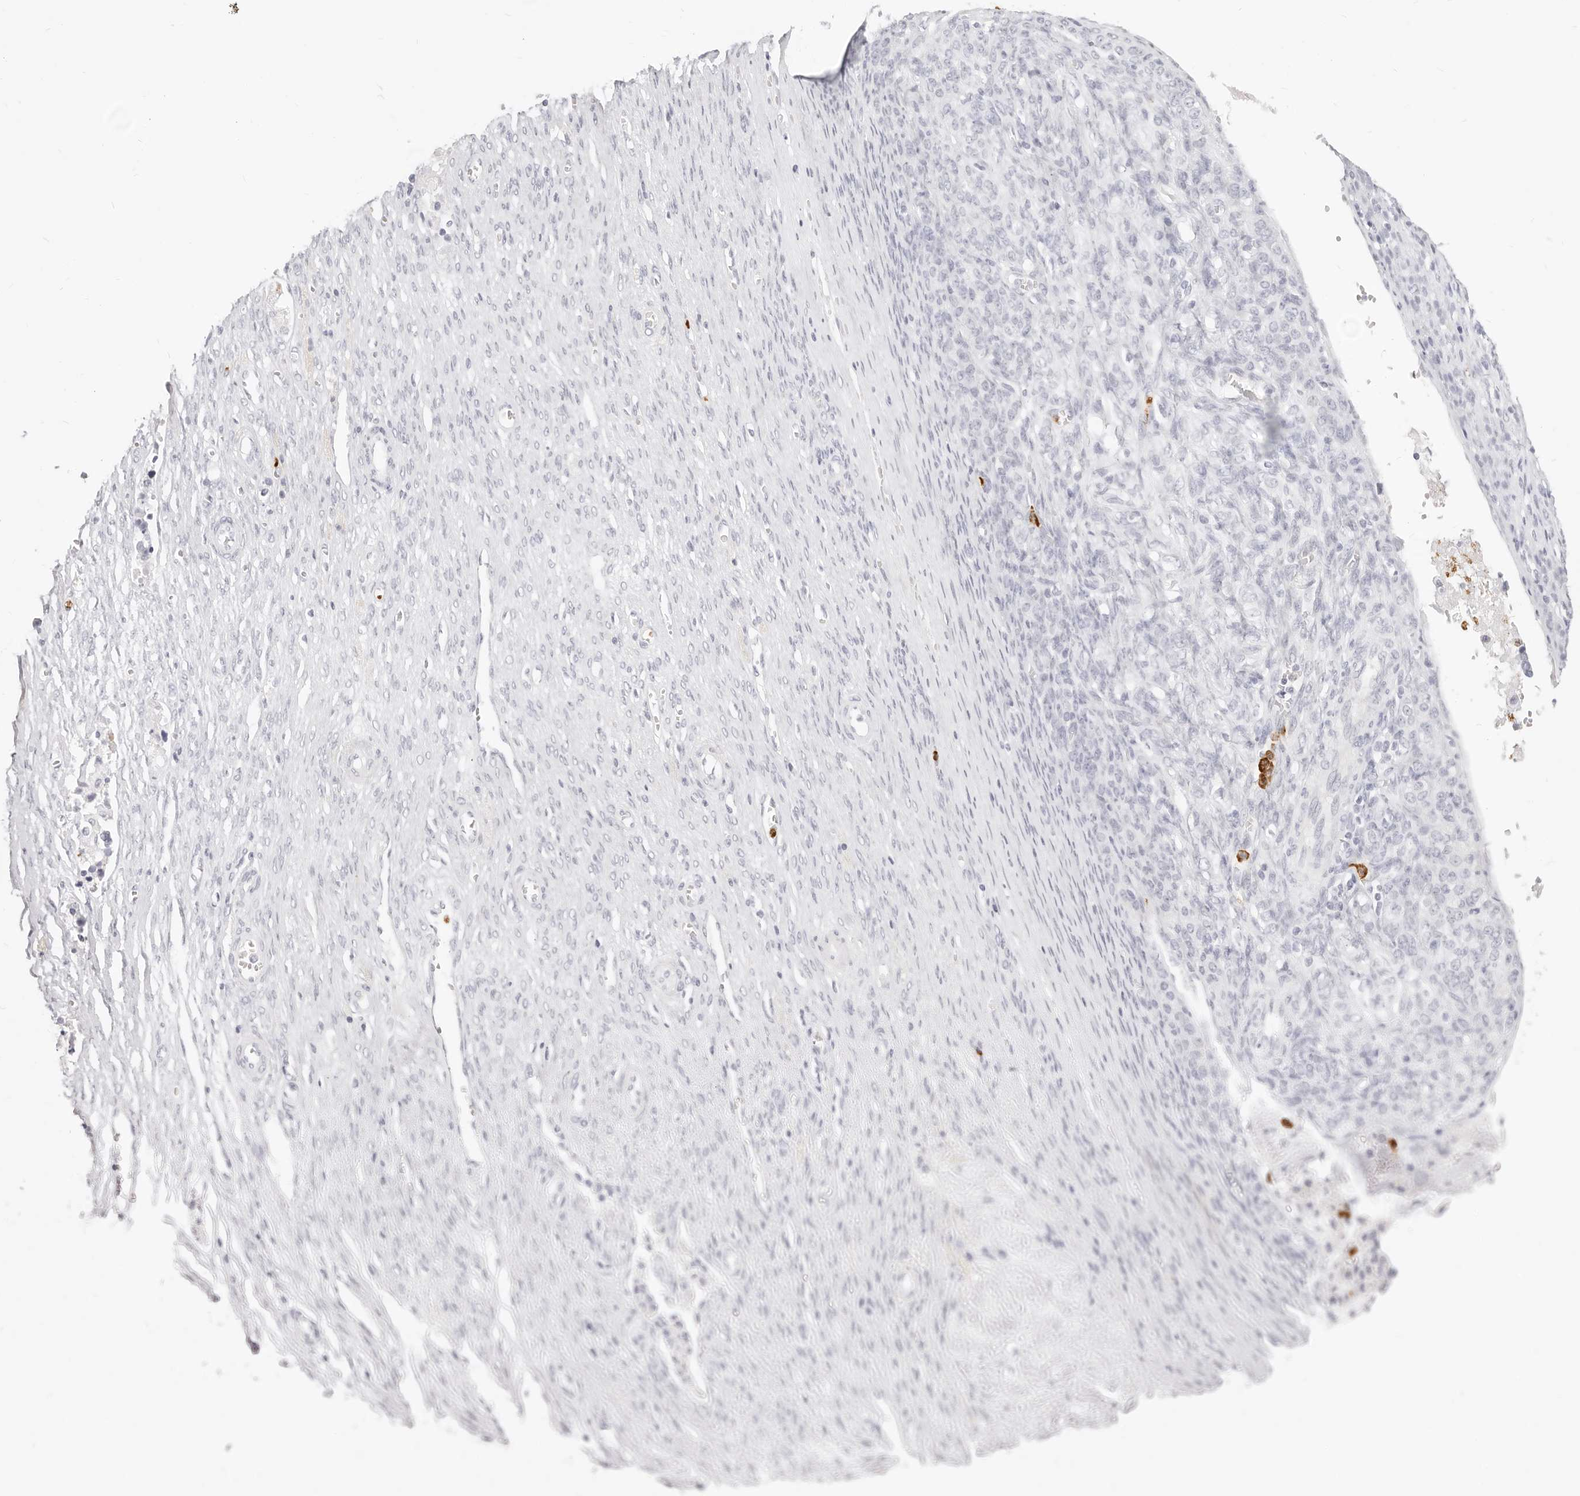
{"staining": {"intensity": "negative", "quantity": "none", "location": "none"}, "tissue": "ovarian cancer", "cell_type": "Tumor cells", "image_type": "cancer", "snomed": [{"axis": "morphology", "description": "Cystadenocarcinoma, serous, NOS"}, {"axis": "topography", "description": "Ovary"}], "caption": "IHC micrograph of neoplastic tissue: human ovarian cancer (serous cystadenocarcinoma) stained with DAB (3,3'-diaminobenzidine) exhibits no significant protein expression in tumor cells.", "gene": "CAMP", "patient": {"sex": "female", "age": 44}}